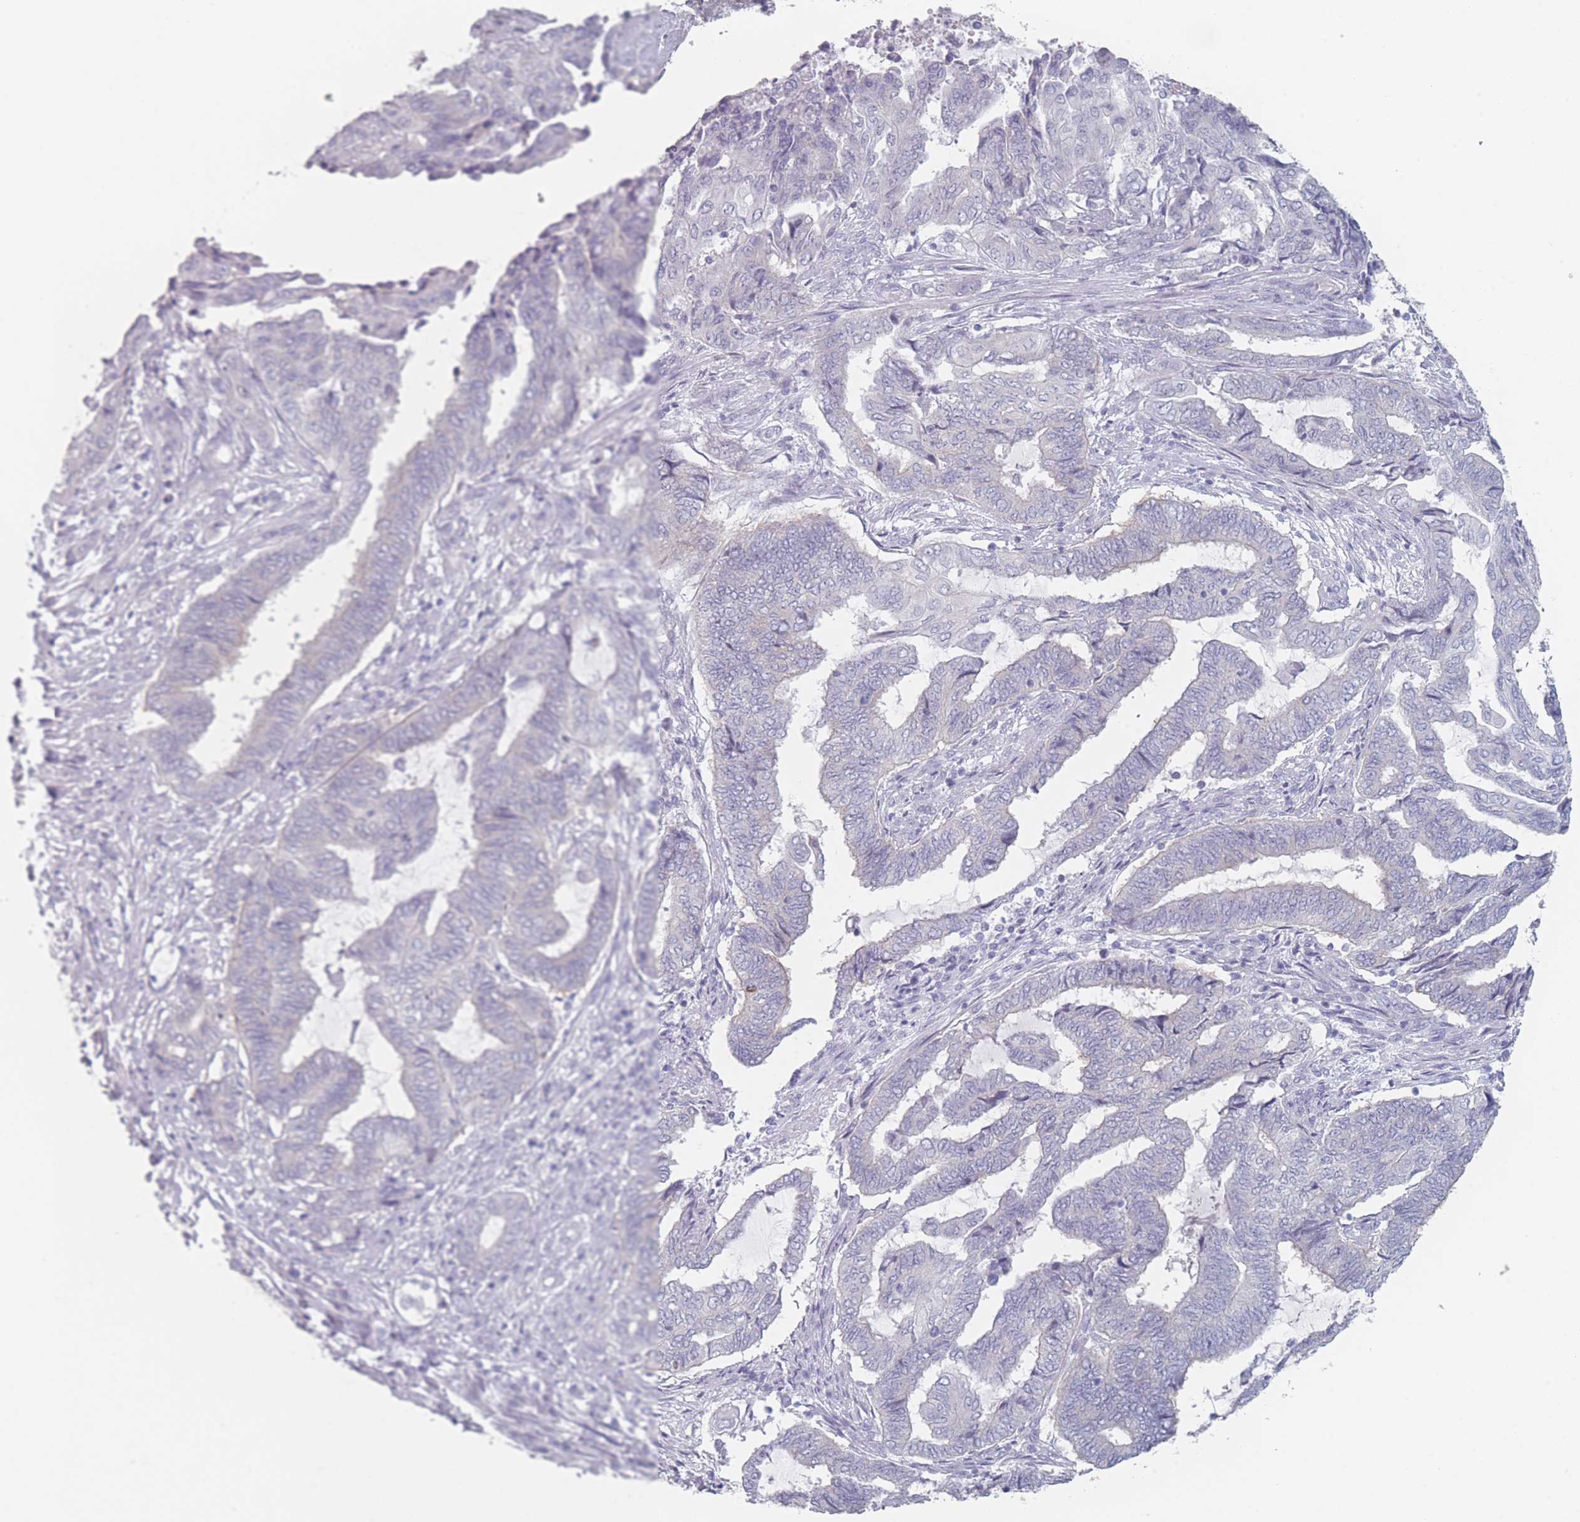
{"staining": {"intensity": "negative", "quantity": "none", "location": "none"}, "tissue": "endometrial cancer", "cell_type": "Tumor cells", "image_type": "cancer", "snomed": [{"axis": "morphology", "description": "Adenocarcinoma, NOS"}, {"axis": "topography", "description": "Uterus"}, {"axis": "topography", "description": "Endometrium"}], "caption": "This is an IHC micrograph of adenocarcinoma (endometrial). There is no positivity in tumor cells.", "gene": "RNF4", "patient": {"sex": "female", "age": 70}}